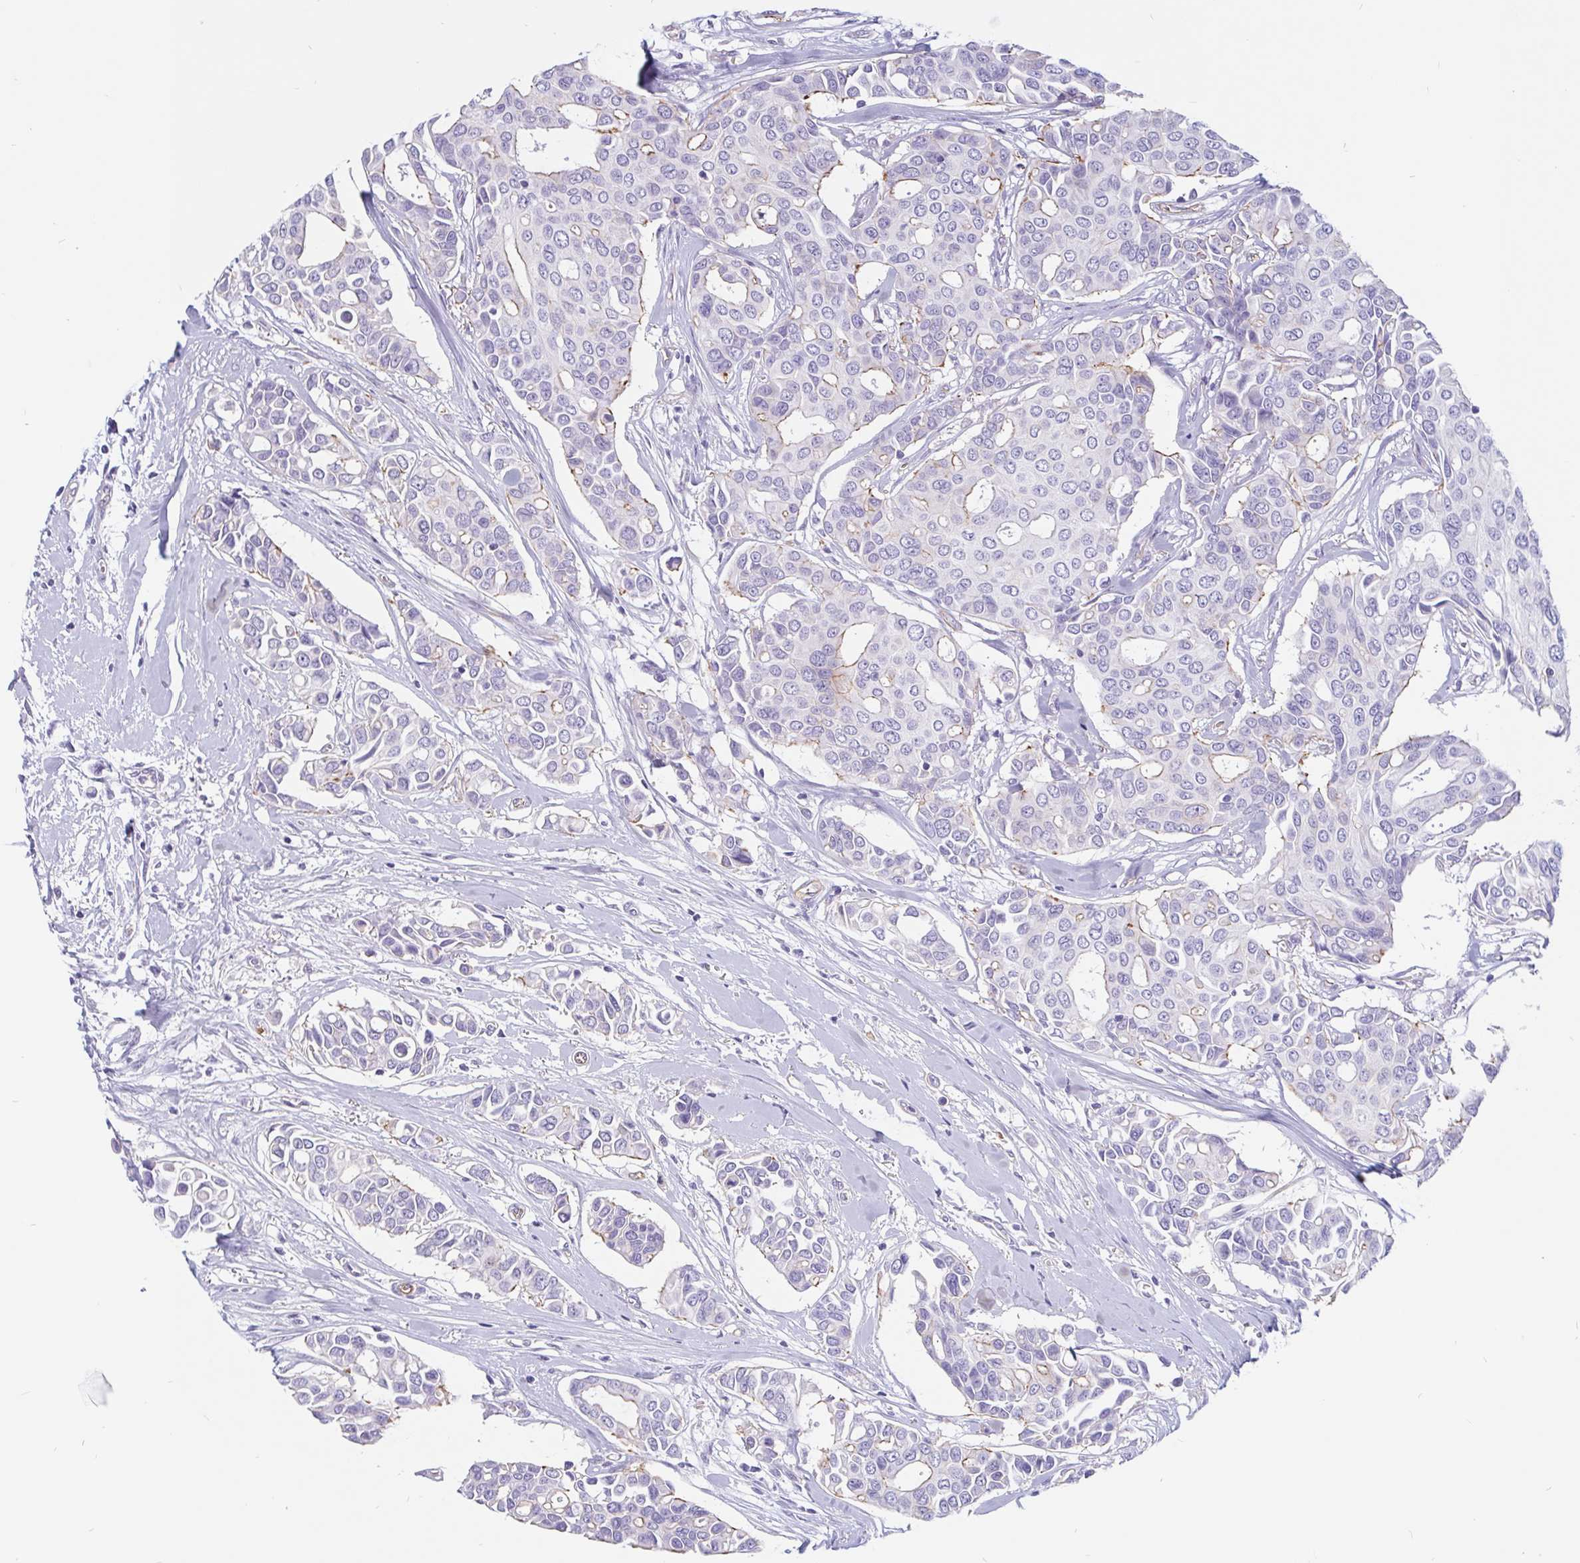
{"staining": {"intensity": "negative", "quantity": "none", "location": "none"}, "tissue": "breast cancer", "cell_type": "Tumor cells", "image_type": "cancer", "snomed": [{"axis": "morphology", "description": "Duct carcinoma"}, {"axis": "topography", "description": "Breast"}], "caption": "DAB immunohistochemical staining of breast infiltrating ductal carcinoma demonstrates no significant positivity in tumor cells.", "gene": "LIMCH1", "patient": {"sex": "female", "age": 54}}